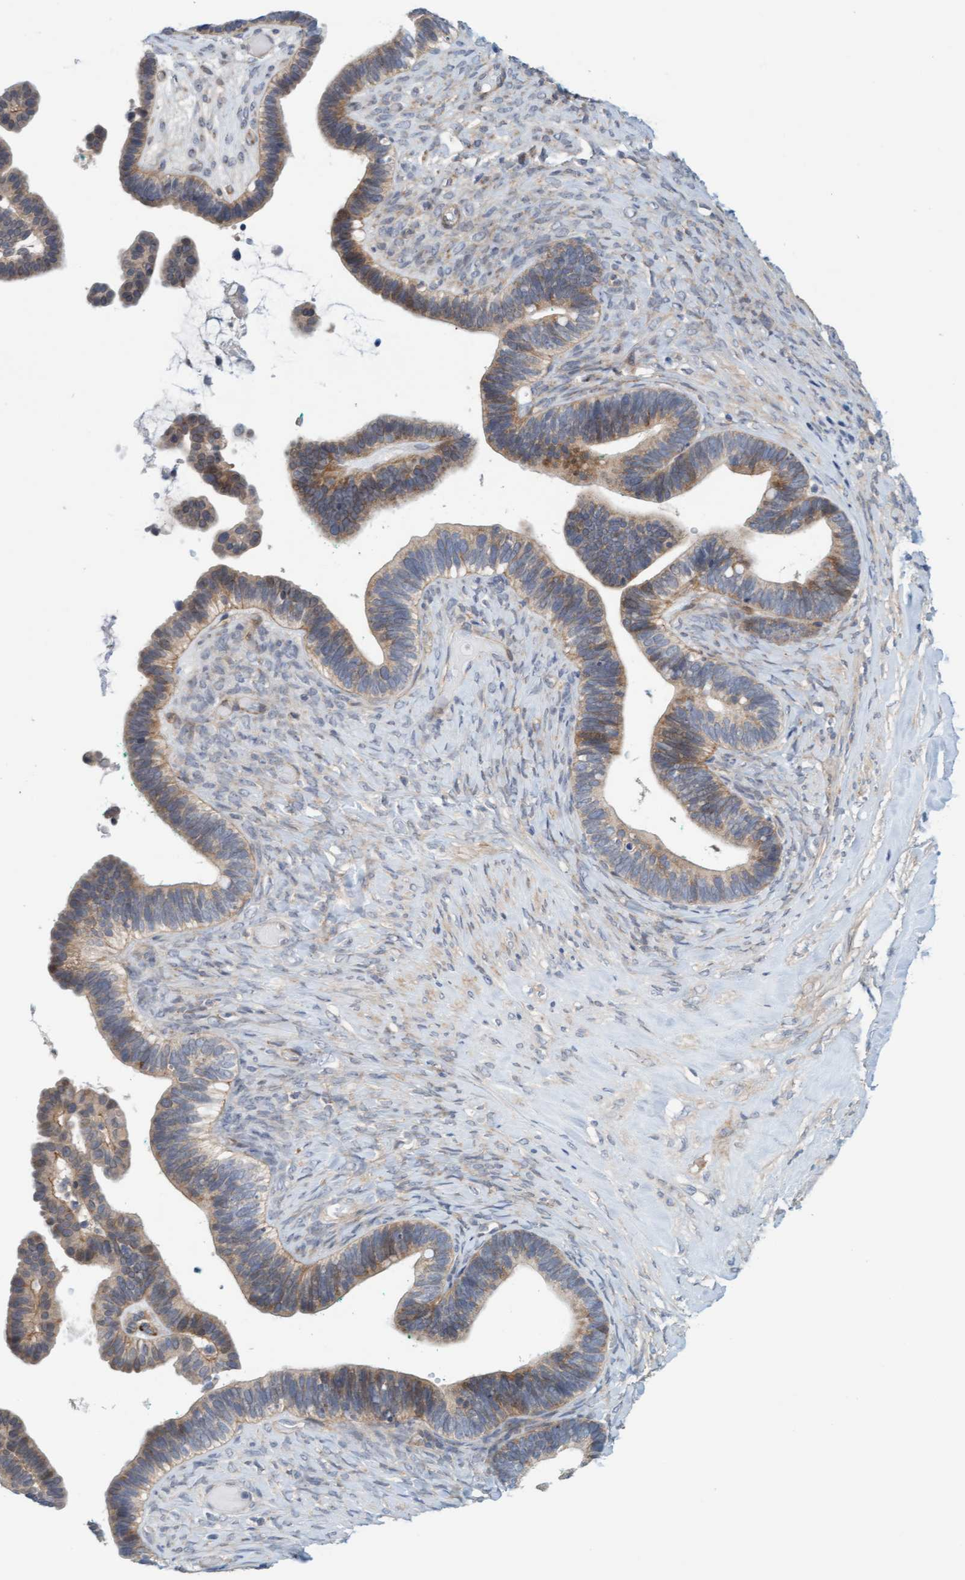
{"staining": {"intensity": "weak", "quantity": ">75%", "location": "cytoplasmic/membranous"}, "tissue": "ovarian cancer", "cell_type": "Tumor cells", "image_type": "cancer", "snomed": [{"axis": "morphology", "description": "Cystadenocarcinoma, serous, NOS"}, {"axis": "topography", "description": "Ovary"}], "caption": "This is a histology image of IHC staining of ovarian cancer (serous cystadenocarcinoma), which shows weak positivity in the cytoplasmic/membranous of tumor cells.", "gene": "TSTD2", "patient": {"sex": "female", "age": 56}}